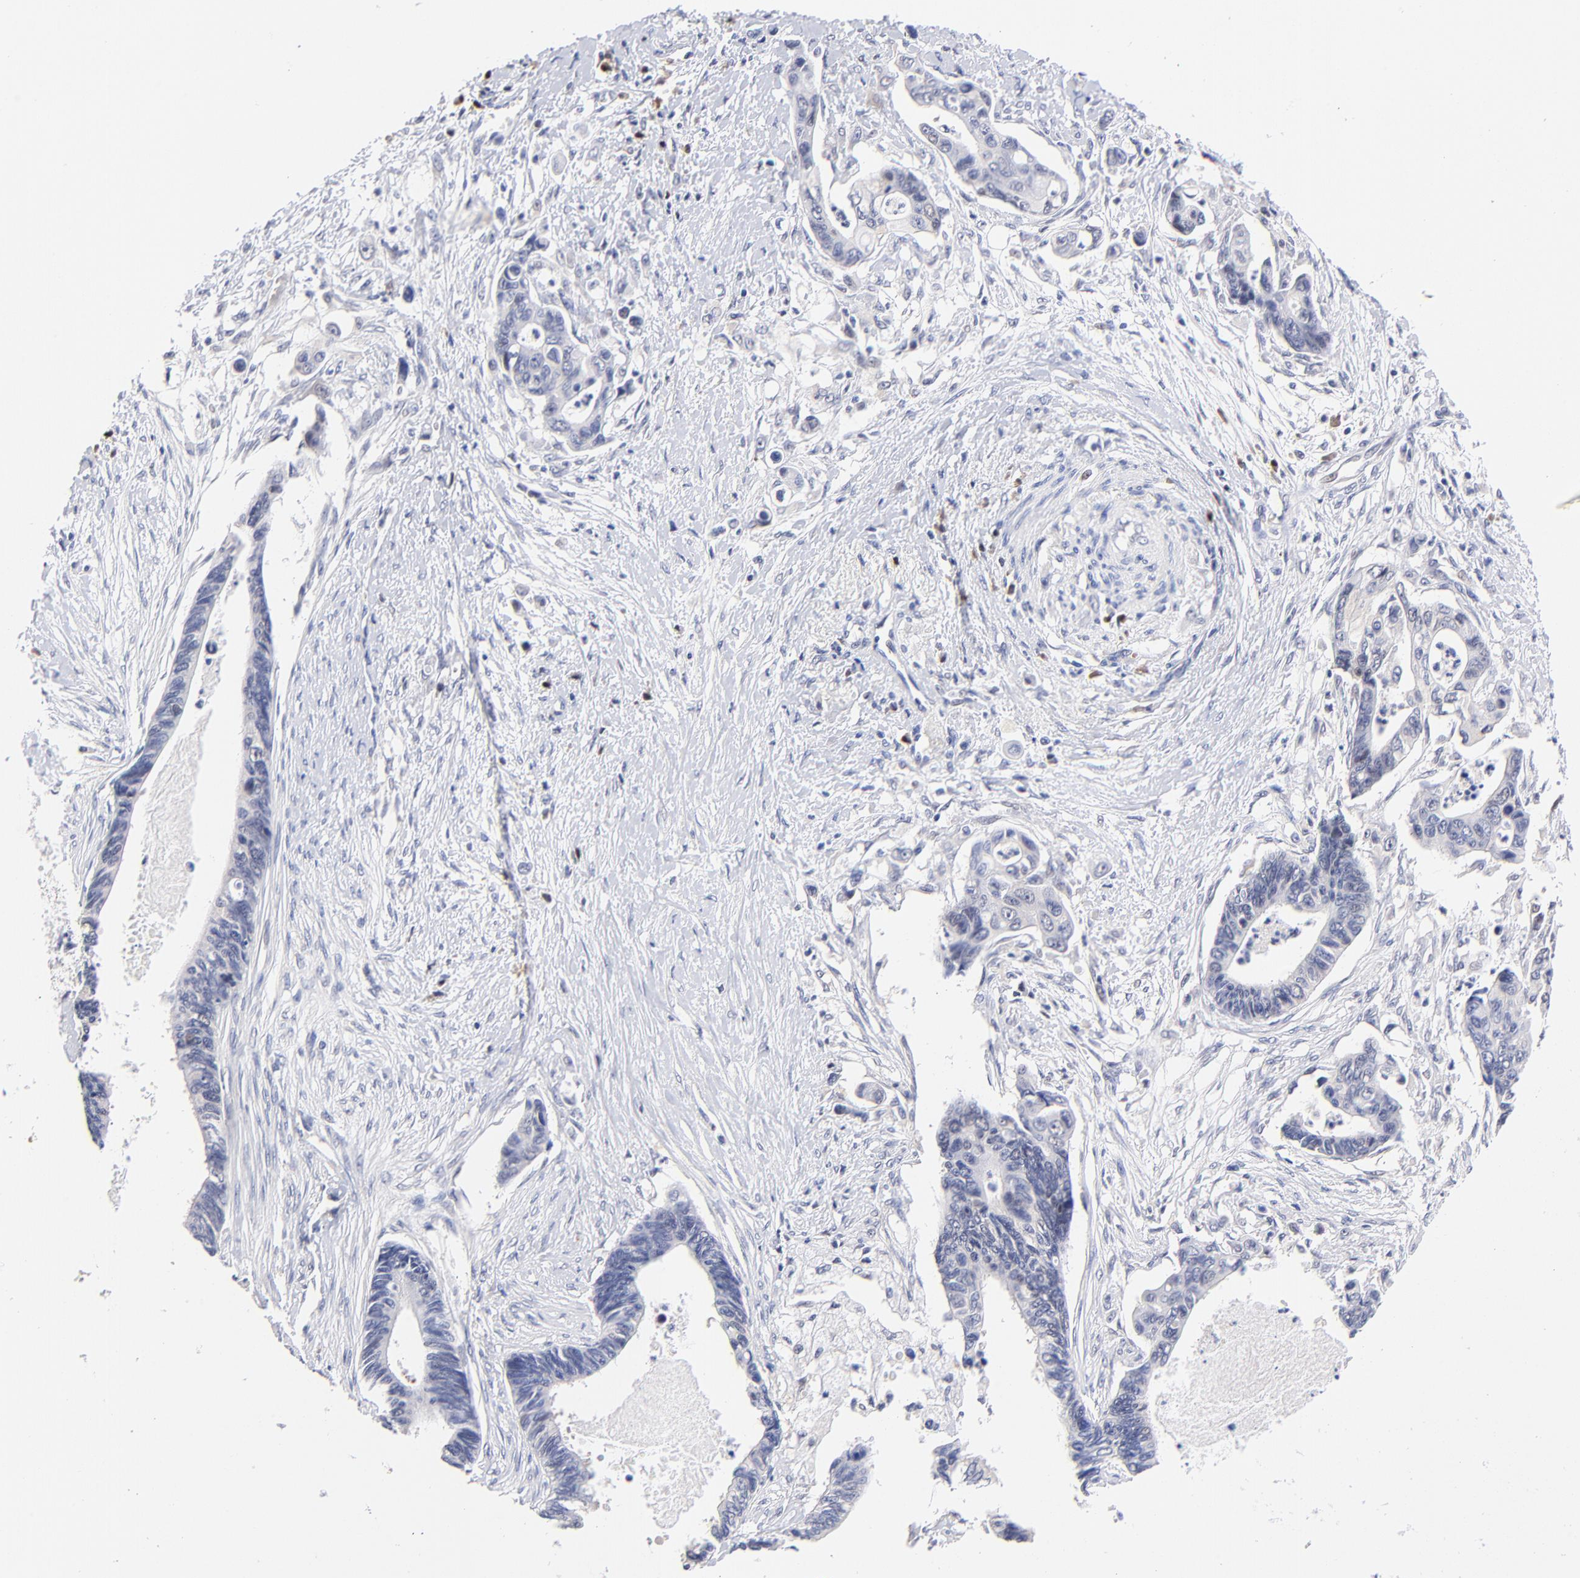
{"staining": {"intensity": "negative", "quantity": "none", "location": "none"}, "tissue": "pancreatic cancer", "cell_type": "Tumor cells", "image_type": "cancer", "snomed": [{"axis": "morphology", "description": "Adenocarcinoma, NOS"}, {"axis": "topography", "description": "Pancreas"}], "caption": "Immunohistochemical staining of pancreatic cancer reveals no significant expression in tumor cells.", "gene": "ZNF155", "patient": {"sex": "female", "age": 70}}